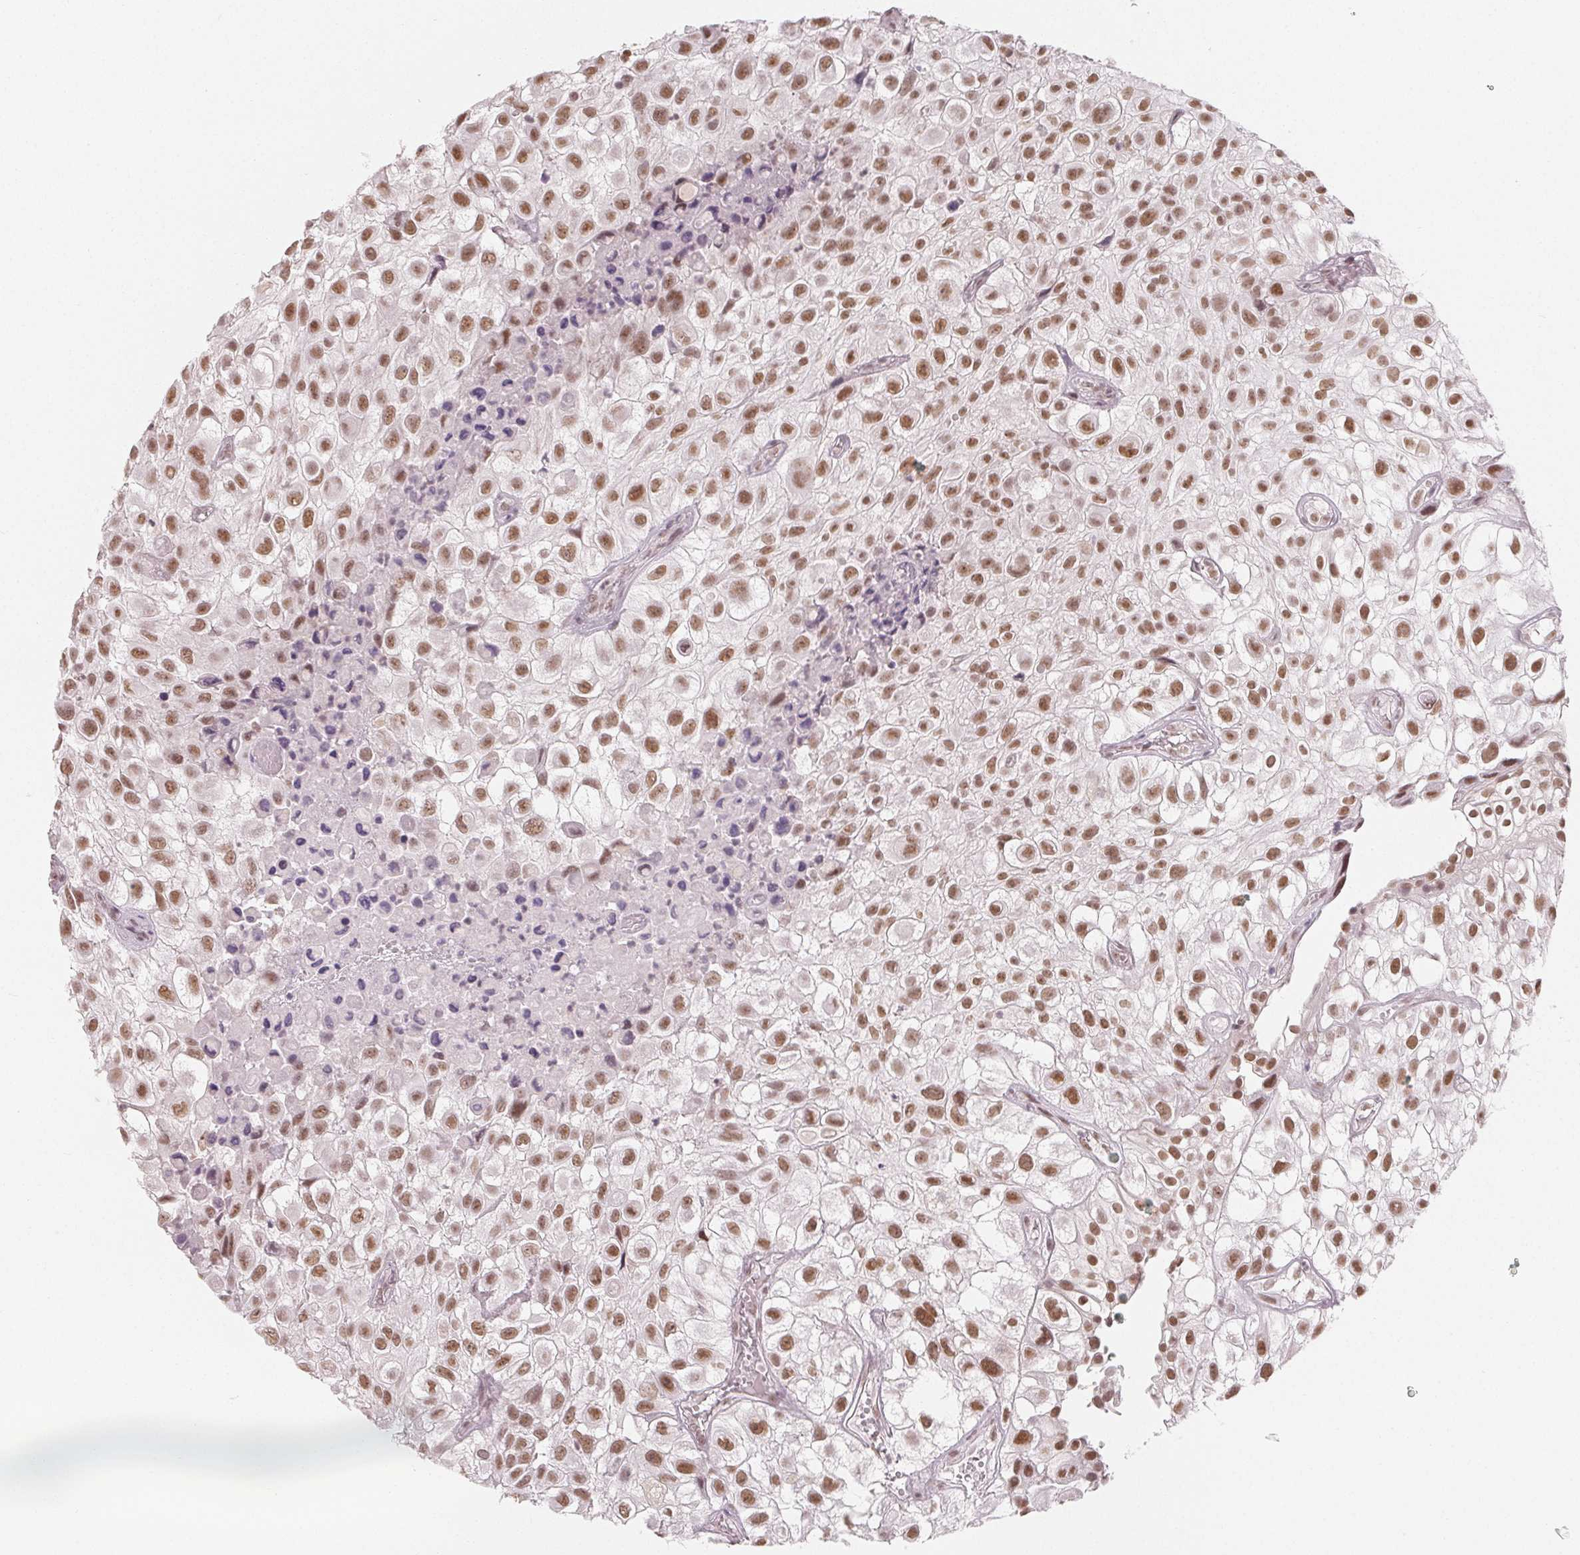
{"staining": {"intensity": "moderate", "quantity": ">75%", "location": "nuclear"}, "tissue": "urothelial cancer", "cell_type": "Tumor cells", "image_type": "cancer", "snomed": [{"axis": "morphology", "description": "Urothelial carcinoma, High grade"}, {"axis": "topography", "description": "Urinary bladder"}], "caption": "Urothelial carcinoma (high-grade) tissue demonstrates moderate nuclear expression in approximately >75% of tumor cells (Brightfield microscopy of DAB IHC at high magnification).", "gene": "NXF3", "patient": {"sex": "male", "age": 56}}